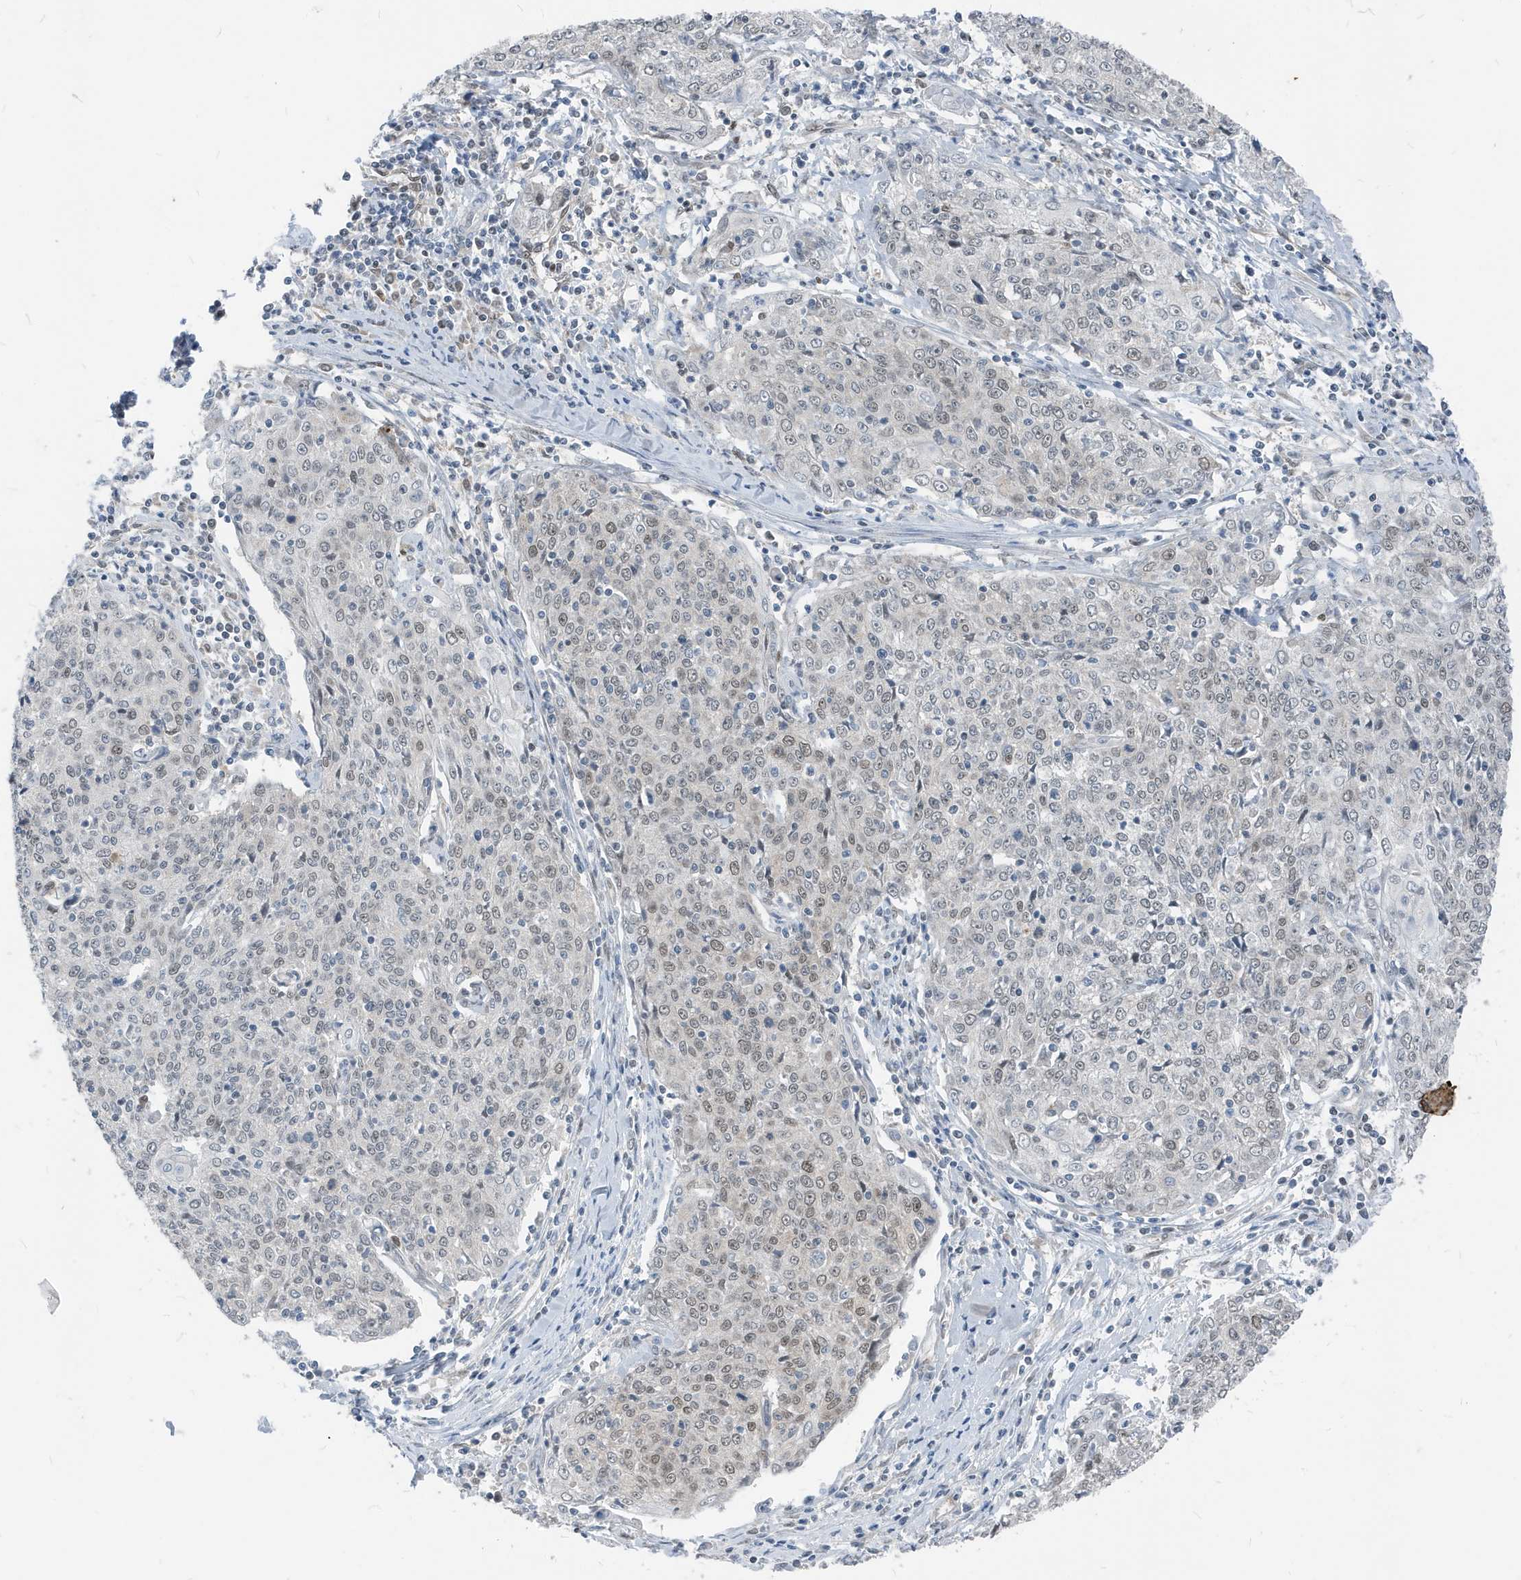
{"staining": {"intensity": "weak", "quantity": "<25%", "location": "nuclear"}, "tissue": "cervical cancer", "cell_type": "Tumor cells", "image_type": "cancer", "snomed": [{"axis": "morphology", "description": "Squamous cell carcinoma, NOS"}, {"axis": "topography", "description": "Cervix"}], "caption": "The micrograph reveals no staining of tumor cells in cervical cancer.", "gene": "NCOA7", "patient": {"sex": "female", "age": 48}}